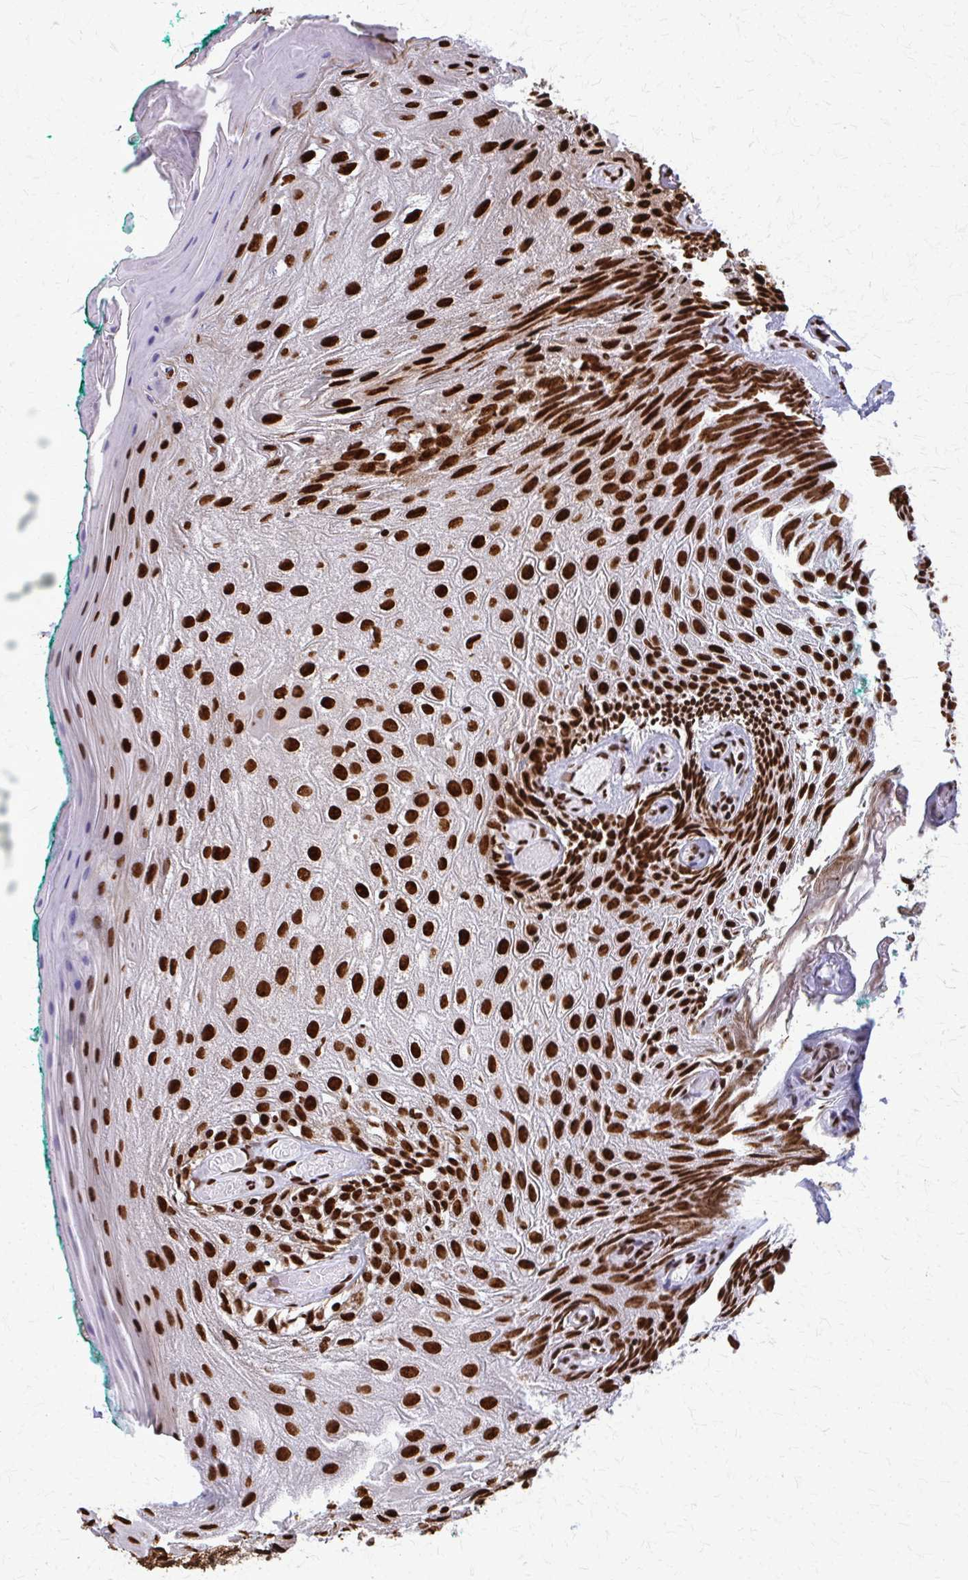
{"staining": {"intensity": "strong", "quantity": ">75%", "location": "nuclear"}, "tissue": "oral mucosa", "cell_type": "Squamous epithelial cells", "image_type": "normal", "snomed": [{"axis": "morphology", "description": "Normal tissue, NOS"}, {"axis": "topography", "description": "Oral tissue"}], "caption": "Squamous epithelial cells demonstrate strong nuclear staining in about >75% of cells in benign oral mucosa. Using DAB (3,3'-diaminobenzidine) (brown) and hematoxylin (blue) stains, captured at high magnification using brightfield microscopy.", "gene": "SFPQ", "patient": {"sex": "female", "age": 40}}